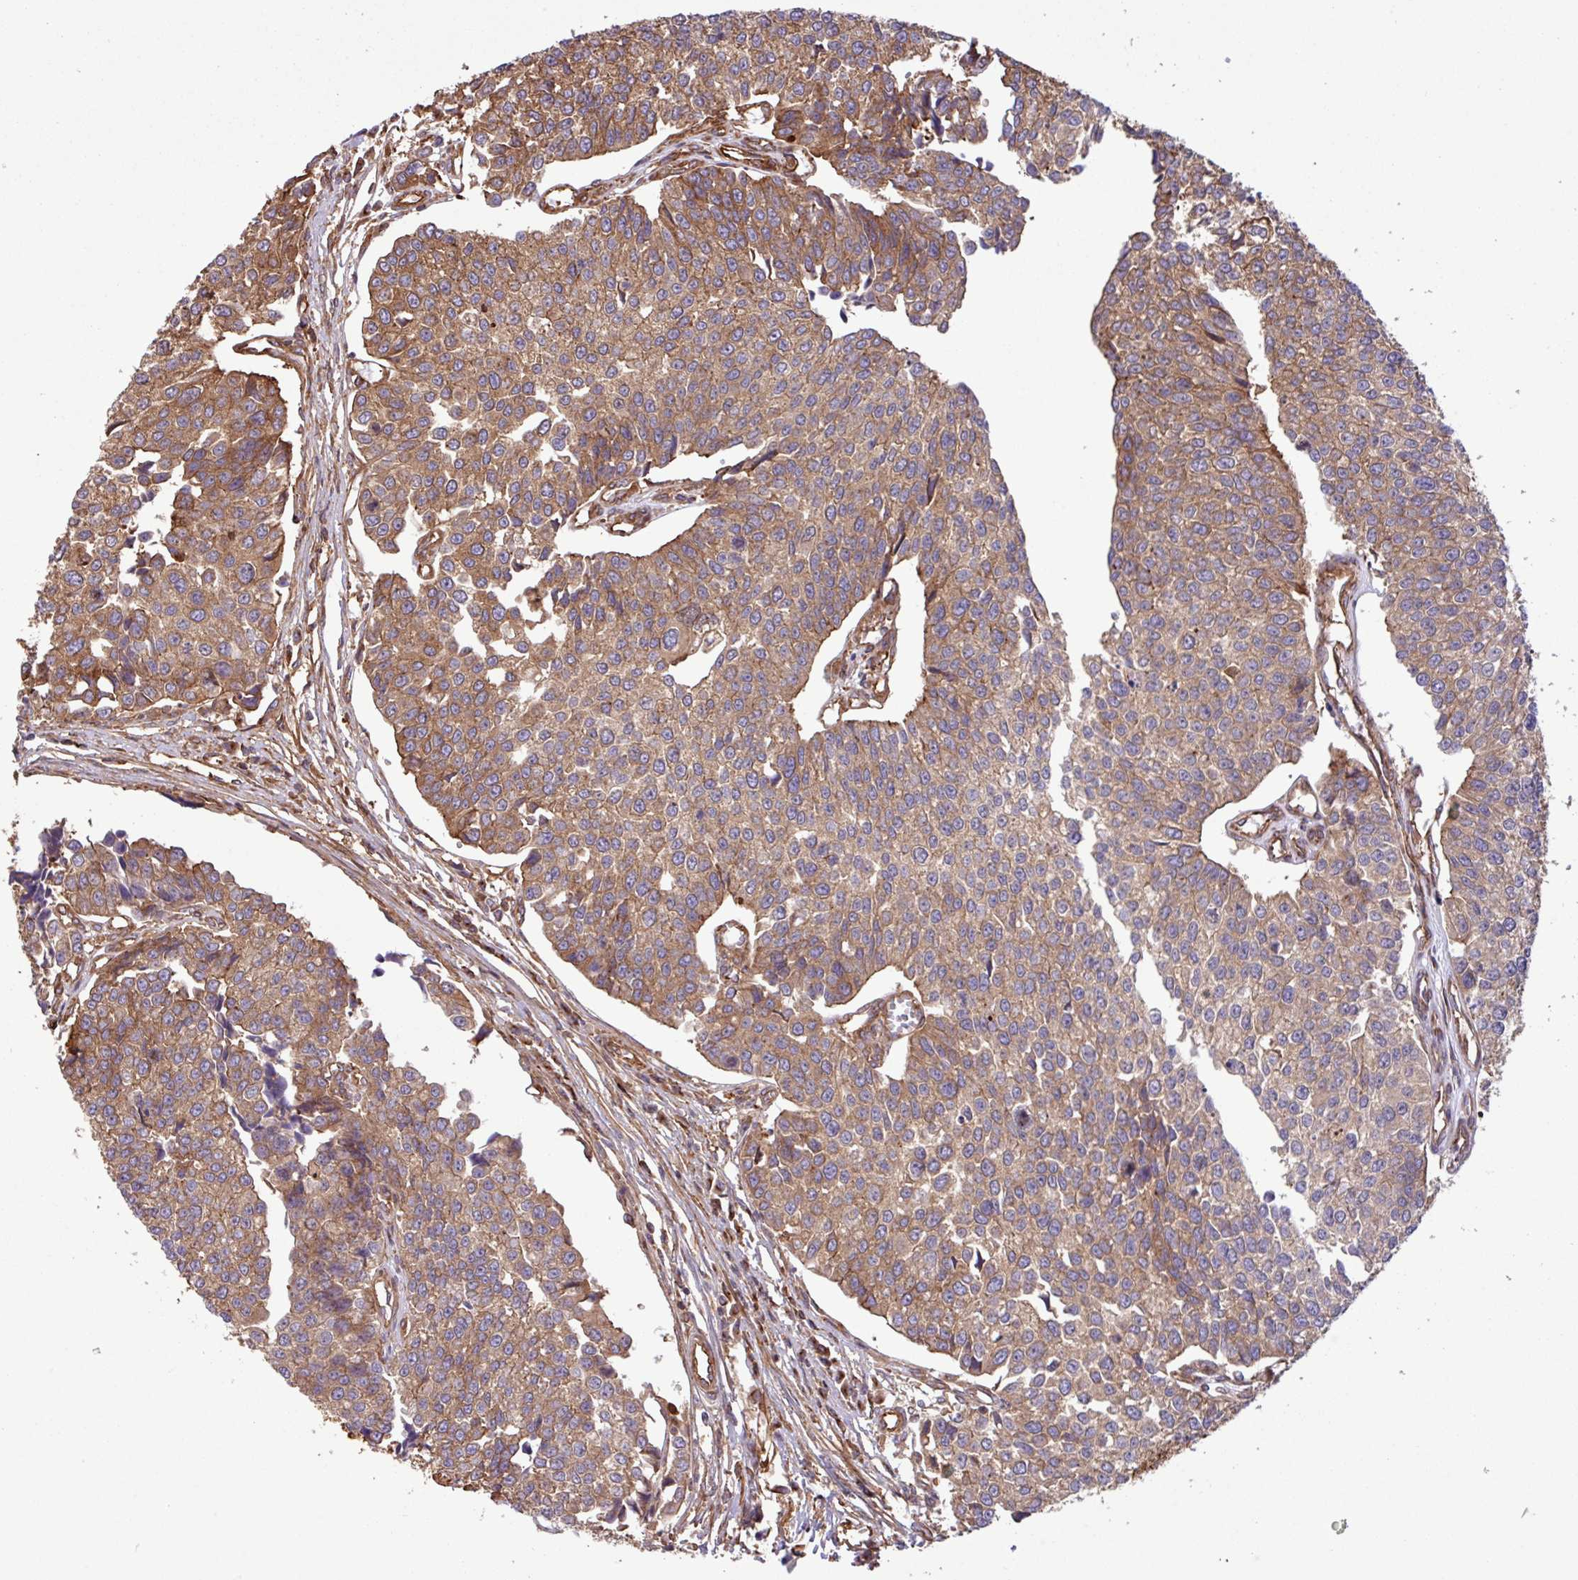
{"staining": {"intensity": "moderate", "quantity": ">75%", "location": "cytoplasmic/membranous"}, "tissue": "urothelial cancer", "cell_type": "Tumor cells", "image_type": "cancer", "snomed": [{"axis": "morphology", "description": "Urothelial carcinoma, Low grade"}, {"axis": "topography", "description": "Urinary bladder"}], "caption": "A brown stain labels moderate cytoplasmic/membranous expression of a protein in low-grade urothelial carcinoma tumor cells.", "gene": "ZNF300", "patient": {"sex": "female", "age": 78}}